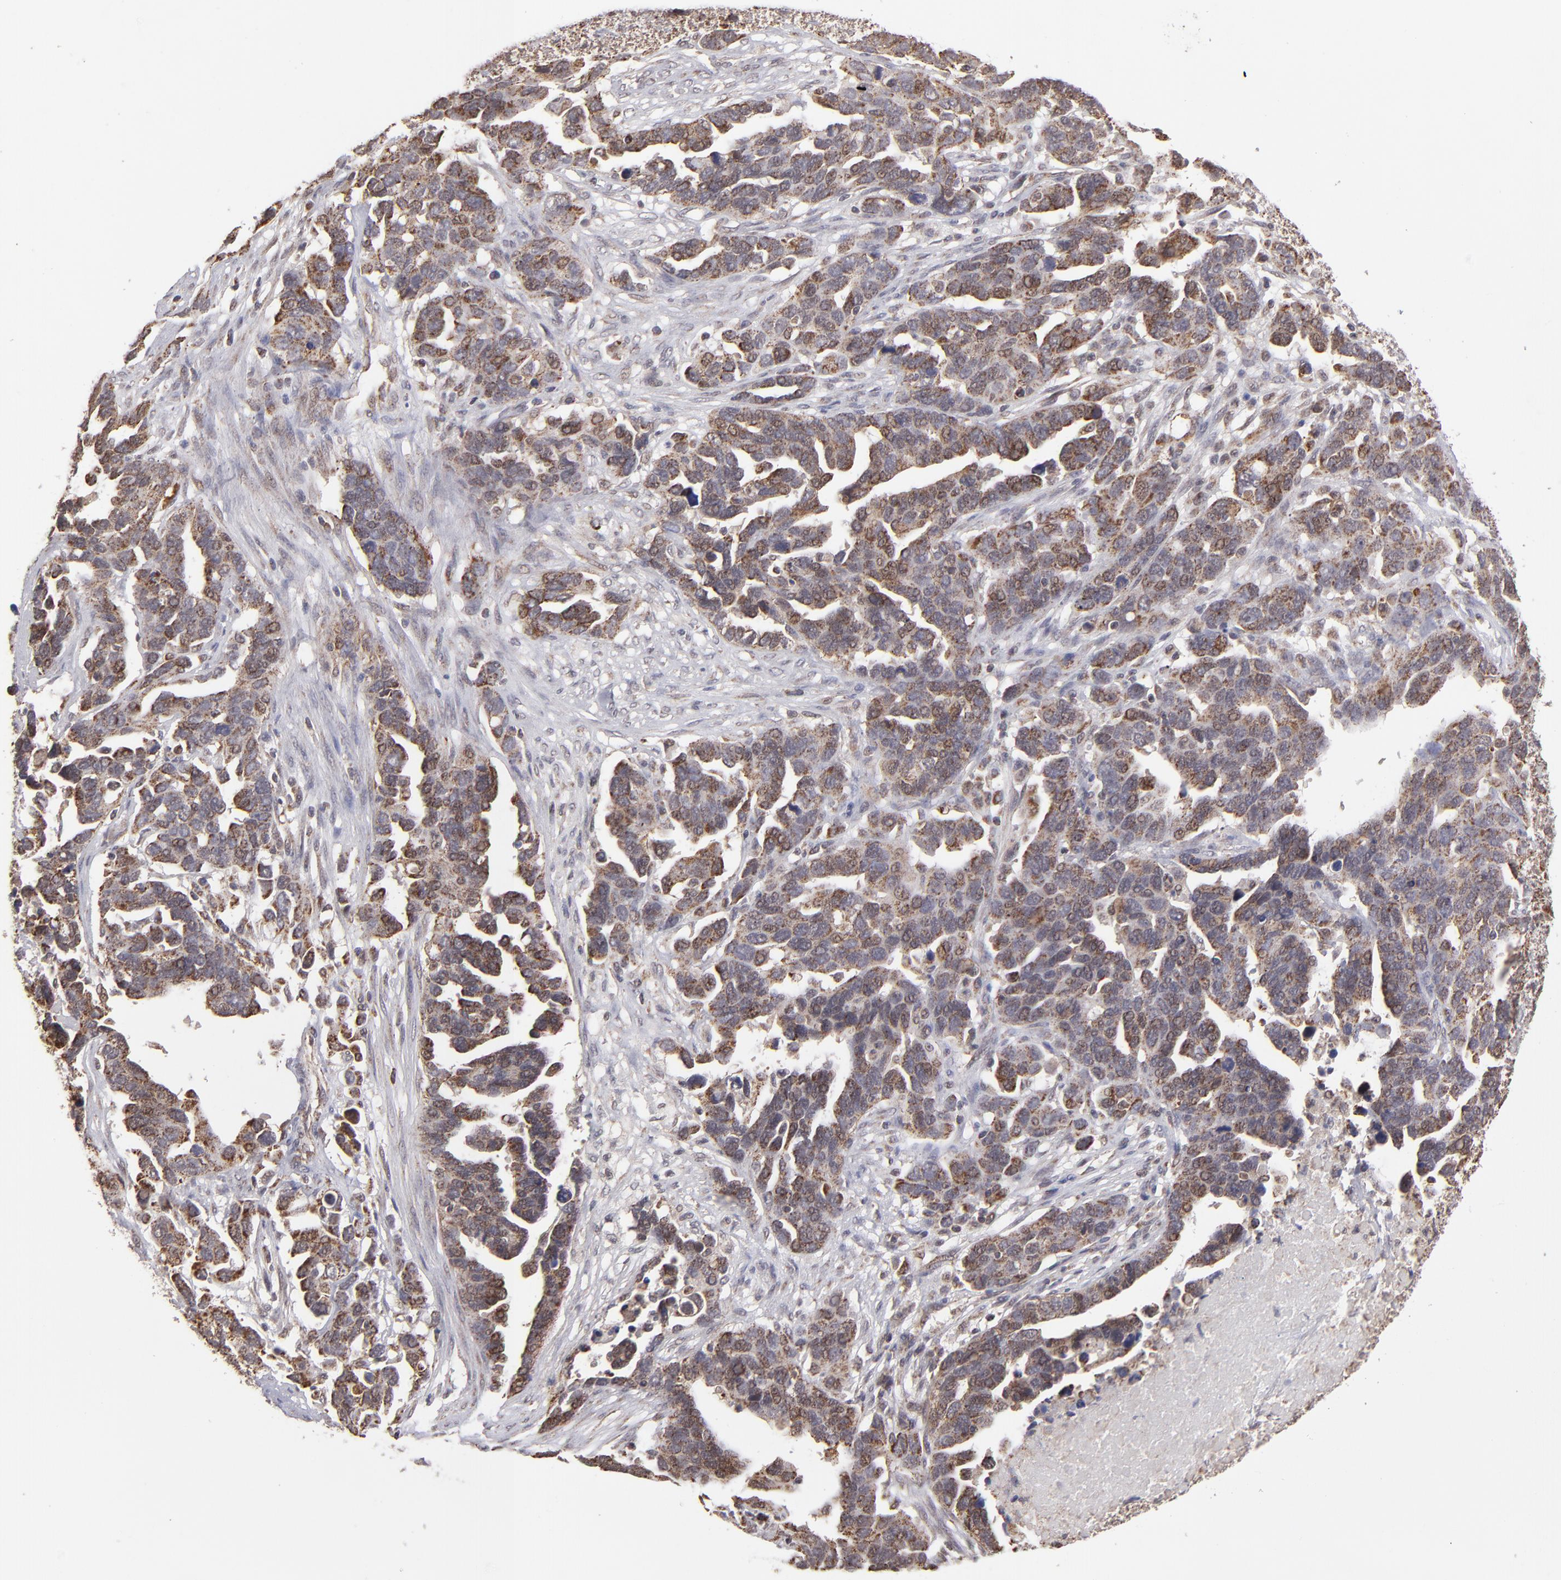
{"staining": {"intensity": "moderate", "quantity": "25%-75%", "location": "cytoplasmic/membranous"}, "tissue": "ovarian cancer", "cell_type": "Tumor cells", "image_type": "cancer", "snomed": [{"axis": "morphology", "description": "Cystadenocarcinoma, serous, NOS"}, {"axis": "topography", "description": "Ovary"}], "caption": "Human serous cystadenocarcinoma (ovarian) stained with a protein marker exhibits moderate staining in tumor cells.", "gene": "SLC15A1", "patient": {"sex": "female", "age": 54}}